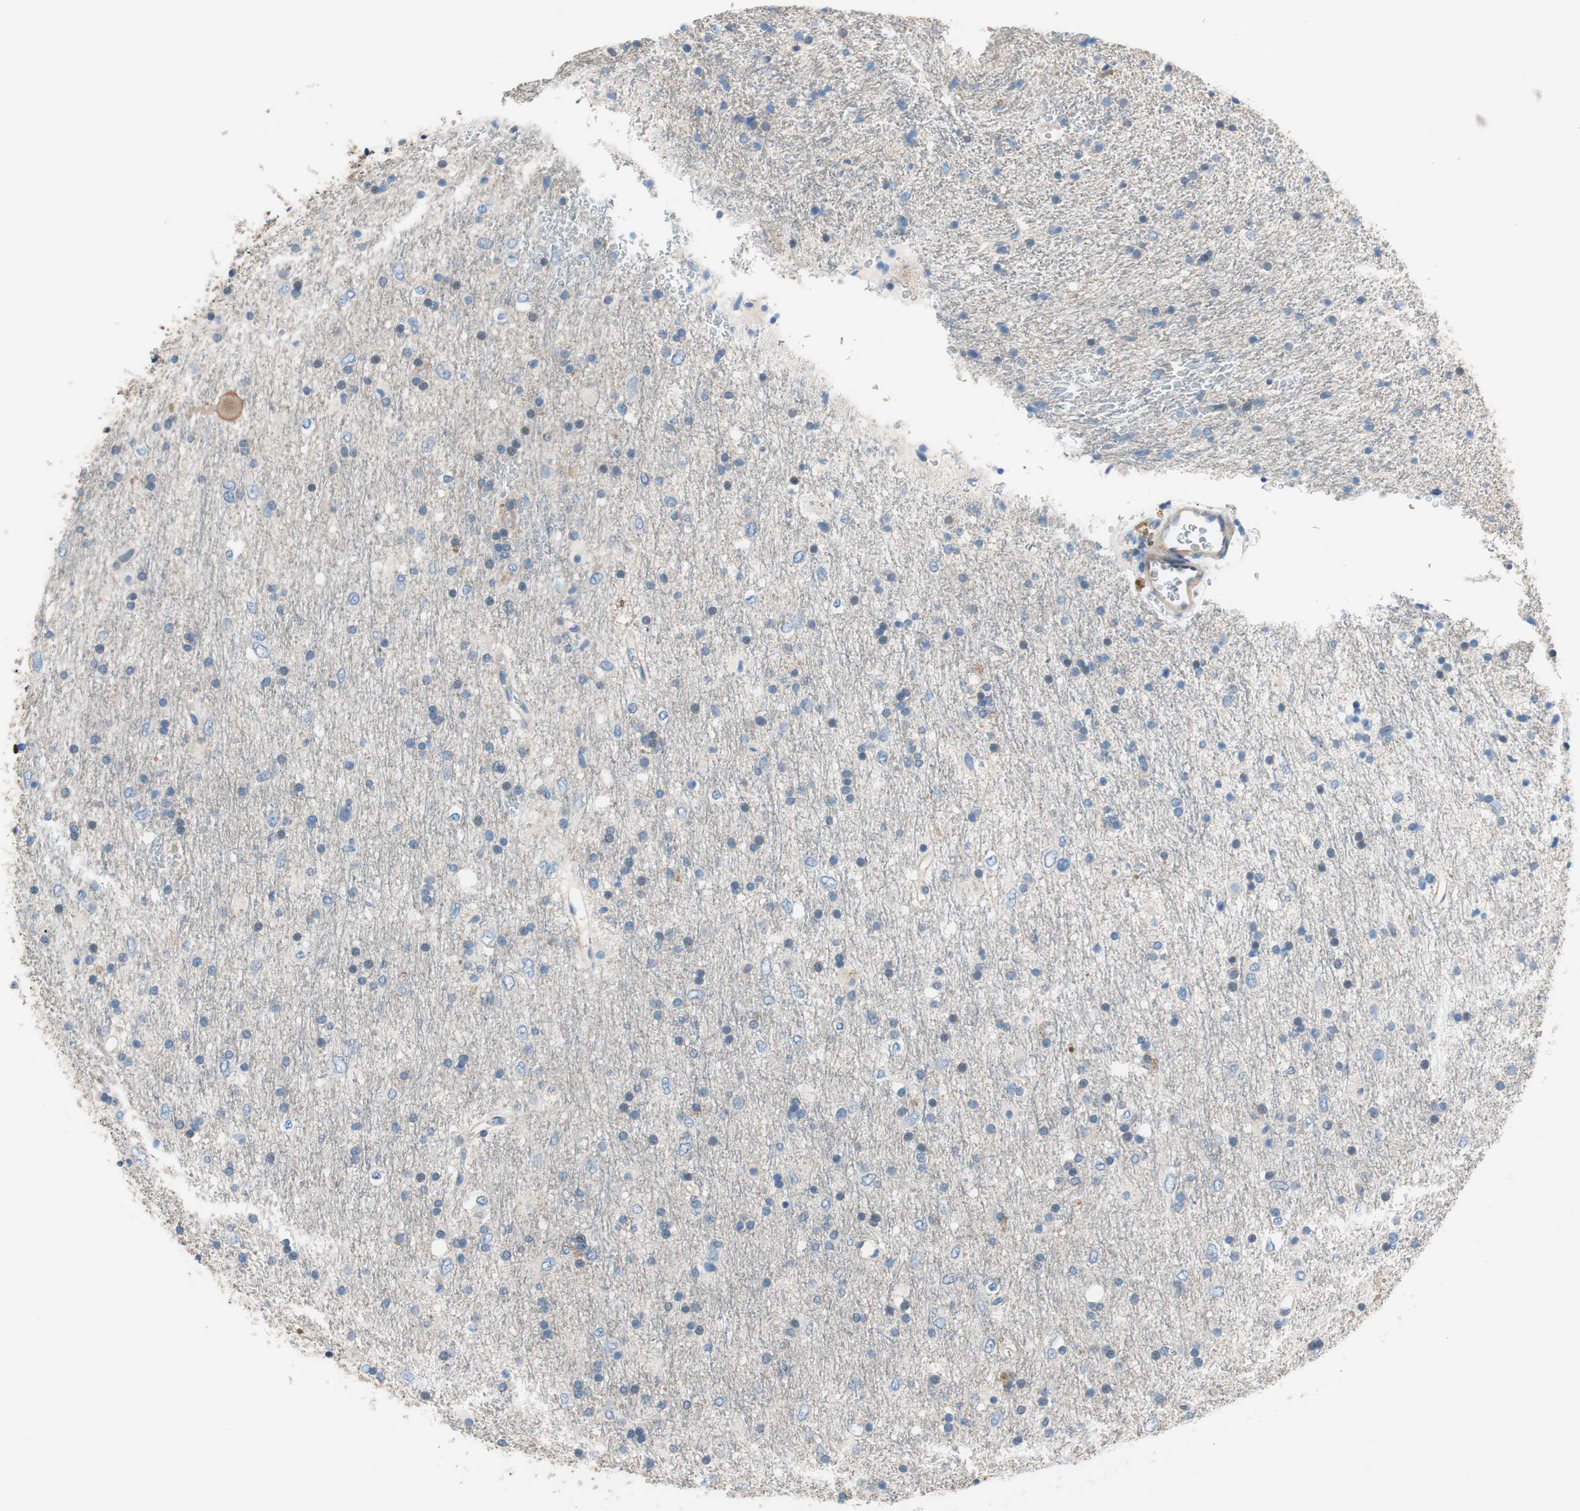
{"staining": {"intensity": "negative", "quantity": "none", "location": "none"}, "tissue": "glioma", "cell_type": "Tumor cells", "image_type": "cancer", "snomed": [{"axis": "morphology", "description": "Glioma, malignant, Low grade"}, {"axis": "topography", "description": "Brain"}], "caption": "Micrograph shows no protein staining in tumor cells of glioma tissue.", "gene": "CALML3", "patient": {"sex": "male", "age": 77}}